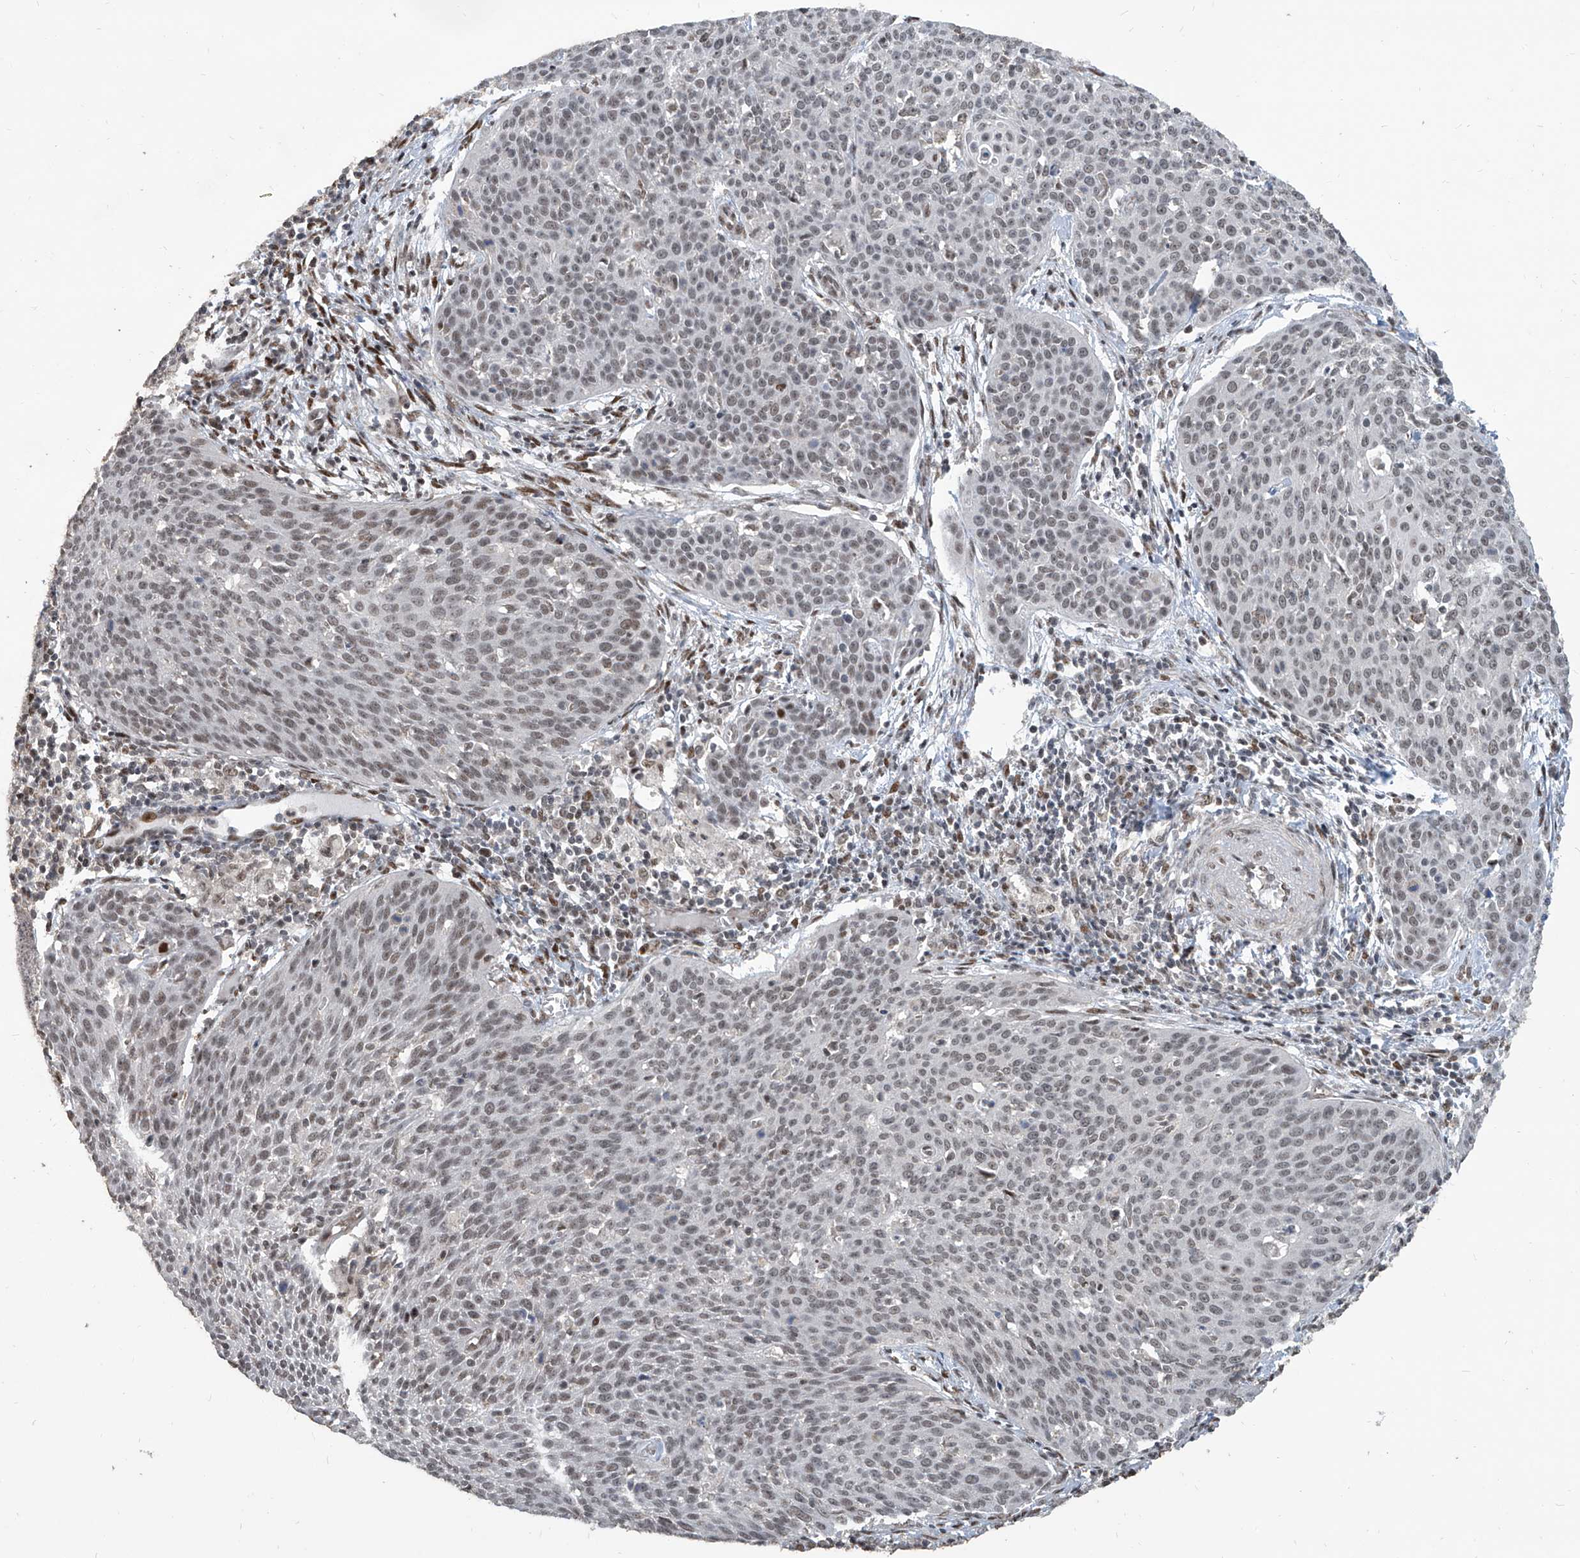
{"staining": {"intensity": "weak", "quantity": "25%-75%", "location": "nuclear"}, "tissue": "cervical cancer", "cell_type": "Tumor cells", "image_type": "cancer", "snomed": [{"axis": "morphology", "description": "Squamous cell carcinoma, NOS"}, {"axis": "topography", "description": "Cervix"}], "caption": "Cervical squamous cell carcinoma stained for a protein (brown) displays weak nuclear positive staining in about 25%-75% of tumor cells.", "gene": "IRF2", "patient": {"sex": "female", "age": 38}}